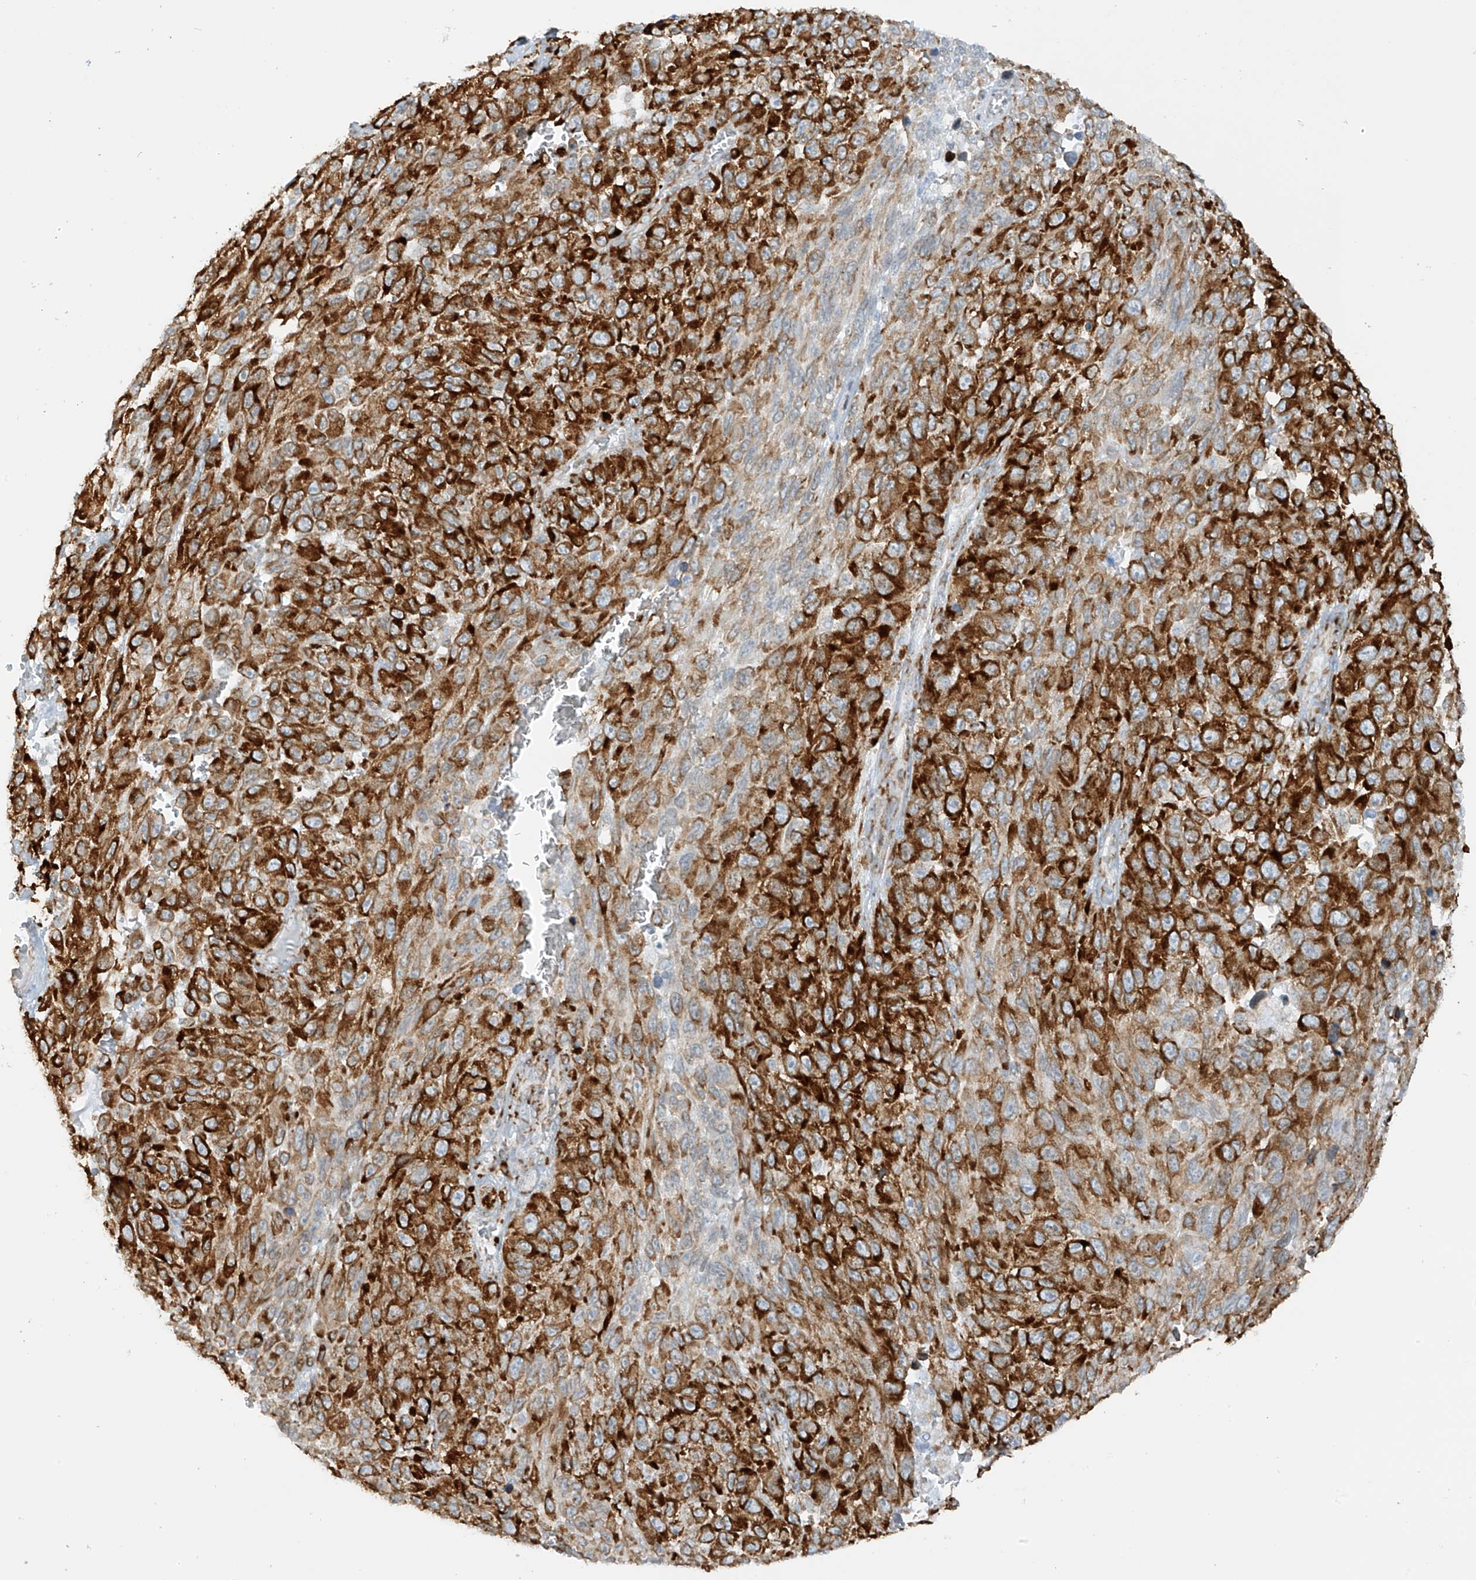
{"staining": {"intensity": "strong", "quantity": ">75%", "location": "cytoplasmic/membranous"}, "tissue": "melanoma", "cell_type": "Tumor cells", "image_type": "cancer", "snomed": [{"axis": "morphology", "description": "Malignant melanoma, NOS"}, {"axis": "topography", "description": "Skin"}], "caption": "The photomicrograph exhibits staining of melanoma, revealing strong cytoplasmic/membranous protein expression (brown color) within tumor cells.", "gene": "LRRC59", "patient": {"sex": "female", "age": 96}}